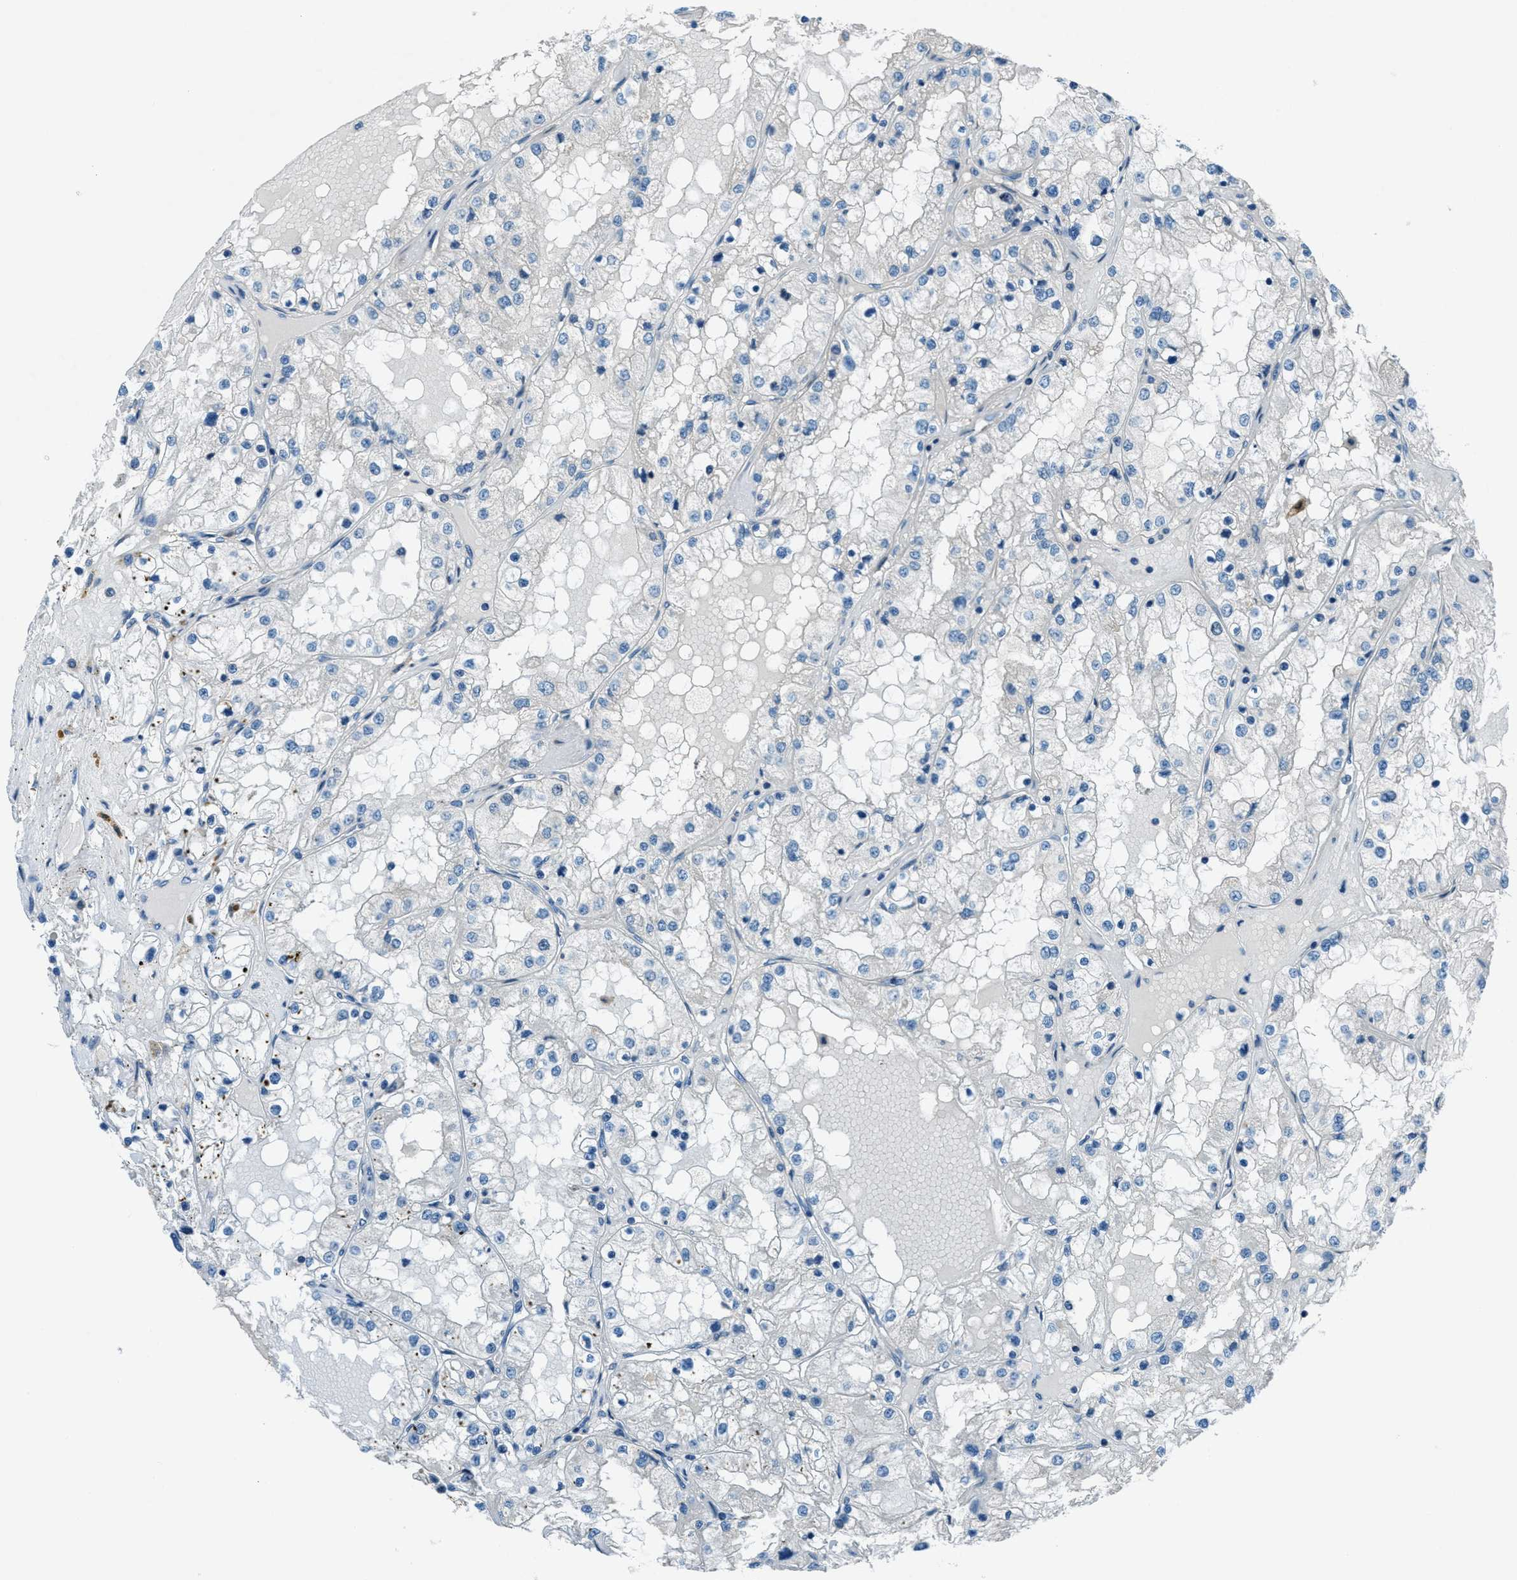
{"staining": {"intensity": "negative", "quantity": "none", "location": "none"}, "tissue": "renal cancer", "cell_type": "Tumor cells", "image_type": "cancer", "snomed": [{"axis": "morphology", "description": "Adenocarcinoma, NOS"}, {"axis": "topography", "description": "Kidney"}], "caption": "Renal cancer was stained to show a protein in brown. There is no significant staining in tumor cells.", "gene": "ARFGAP2", "patient": {"sex": "male", "age": 68}}